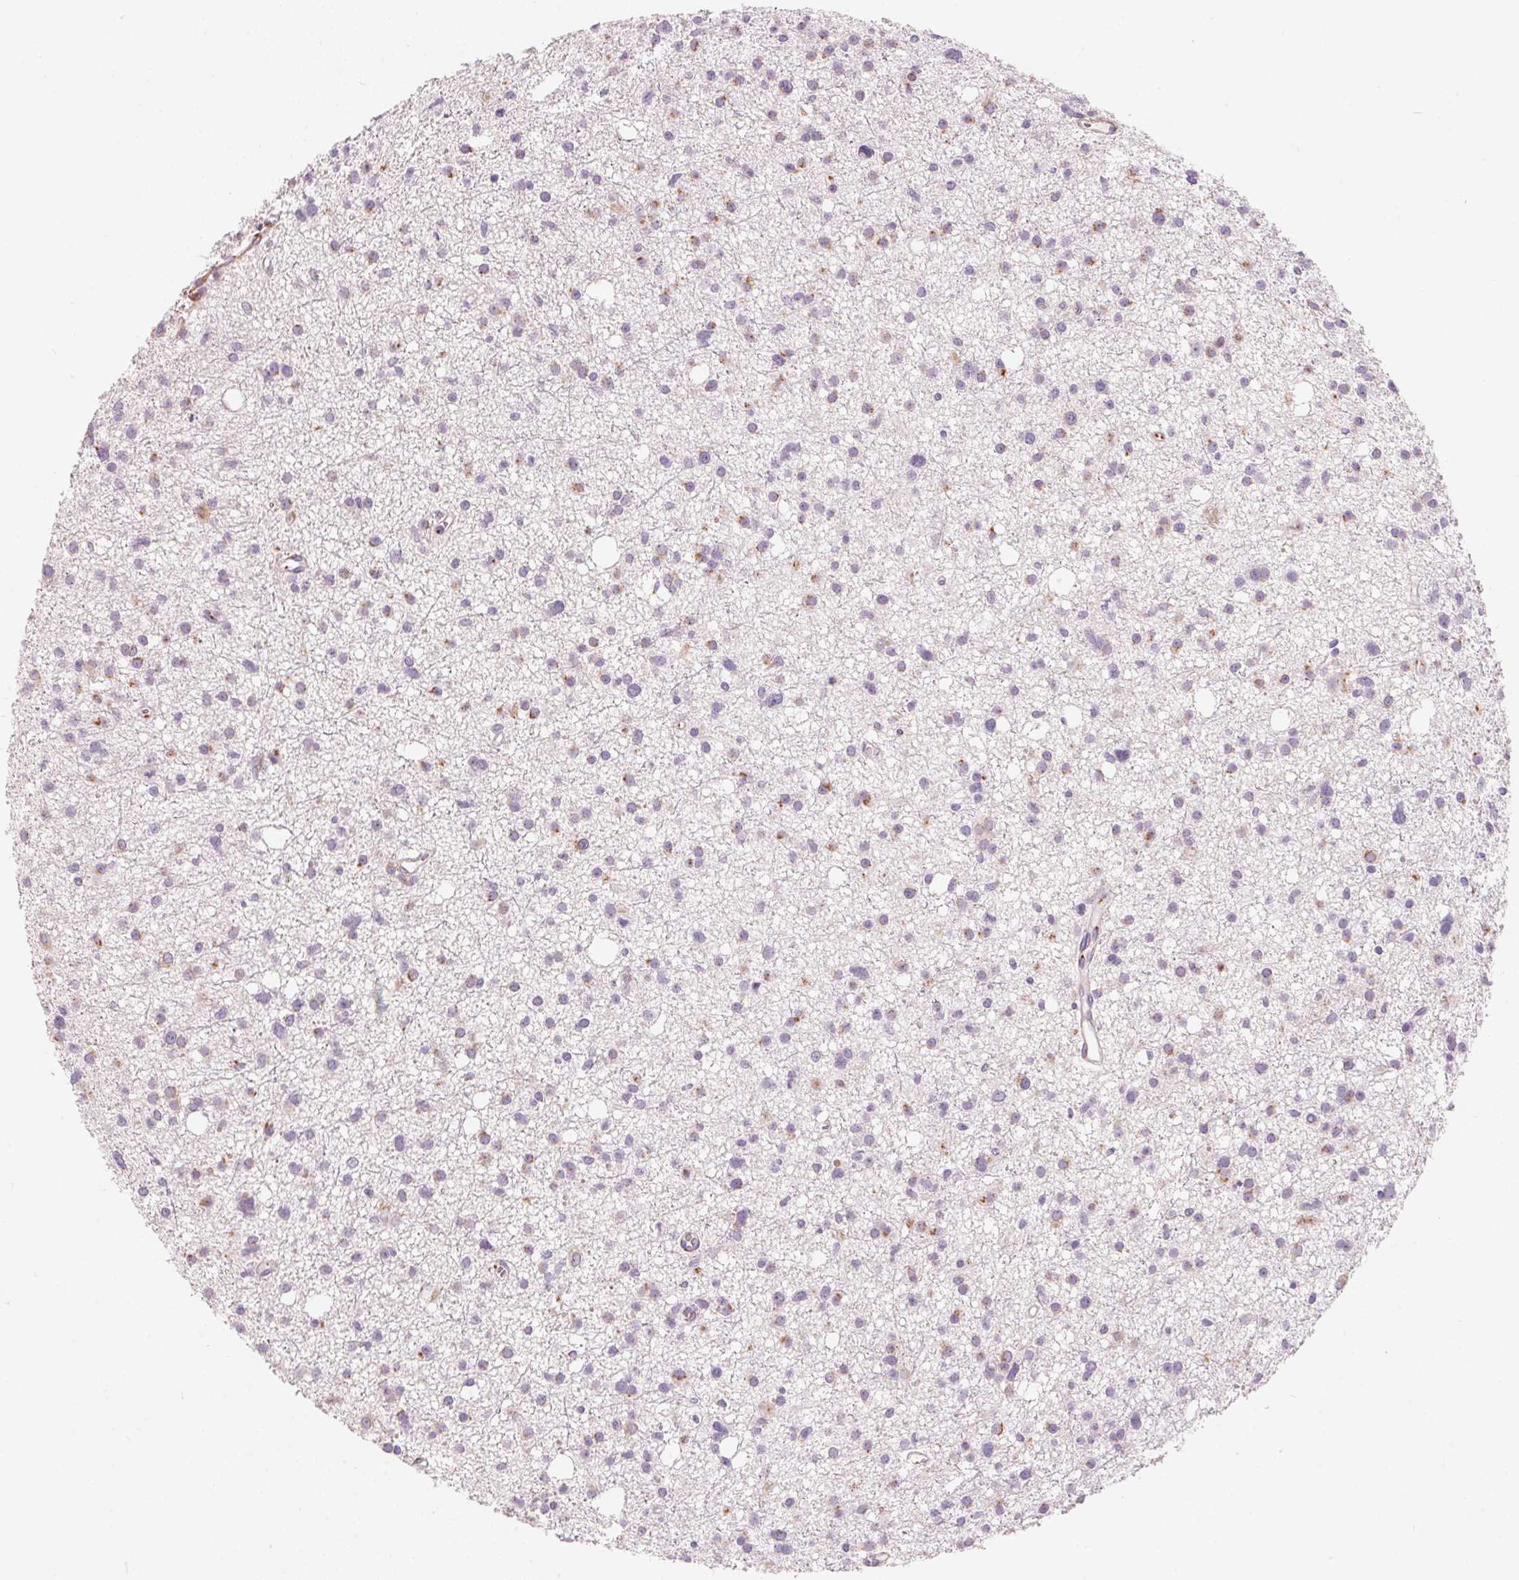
{"staining": {"intensity": "weak", "quantity": "<25%", "location": "cytoplasmic/membranous"}, "tissue": "glioma", "cell_type": "Tumor cells", "image_type": "cancer", "snomed": [{"axis": "morphology", "description": "Glioma, malignant, High grade"}, {"axis": "topography", "description": "Brain"}], "caption": "There is no significant staining in tumor cells of glioma.", "gene": "DRAM2", "patient": {"sex": "male", "age": 23}}